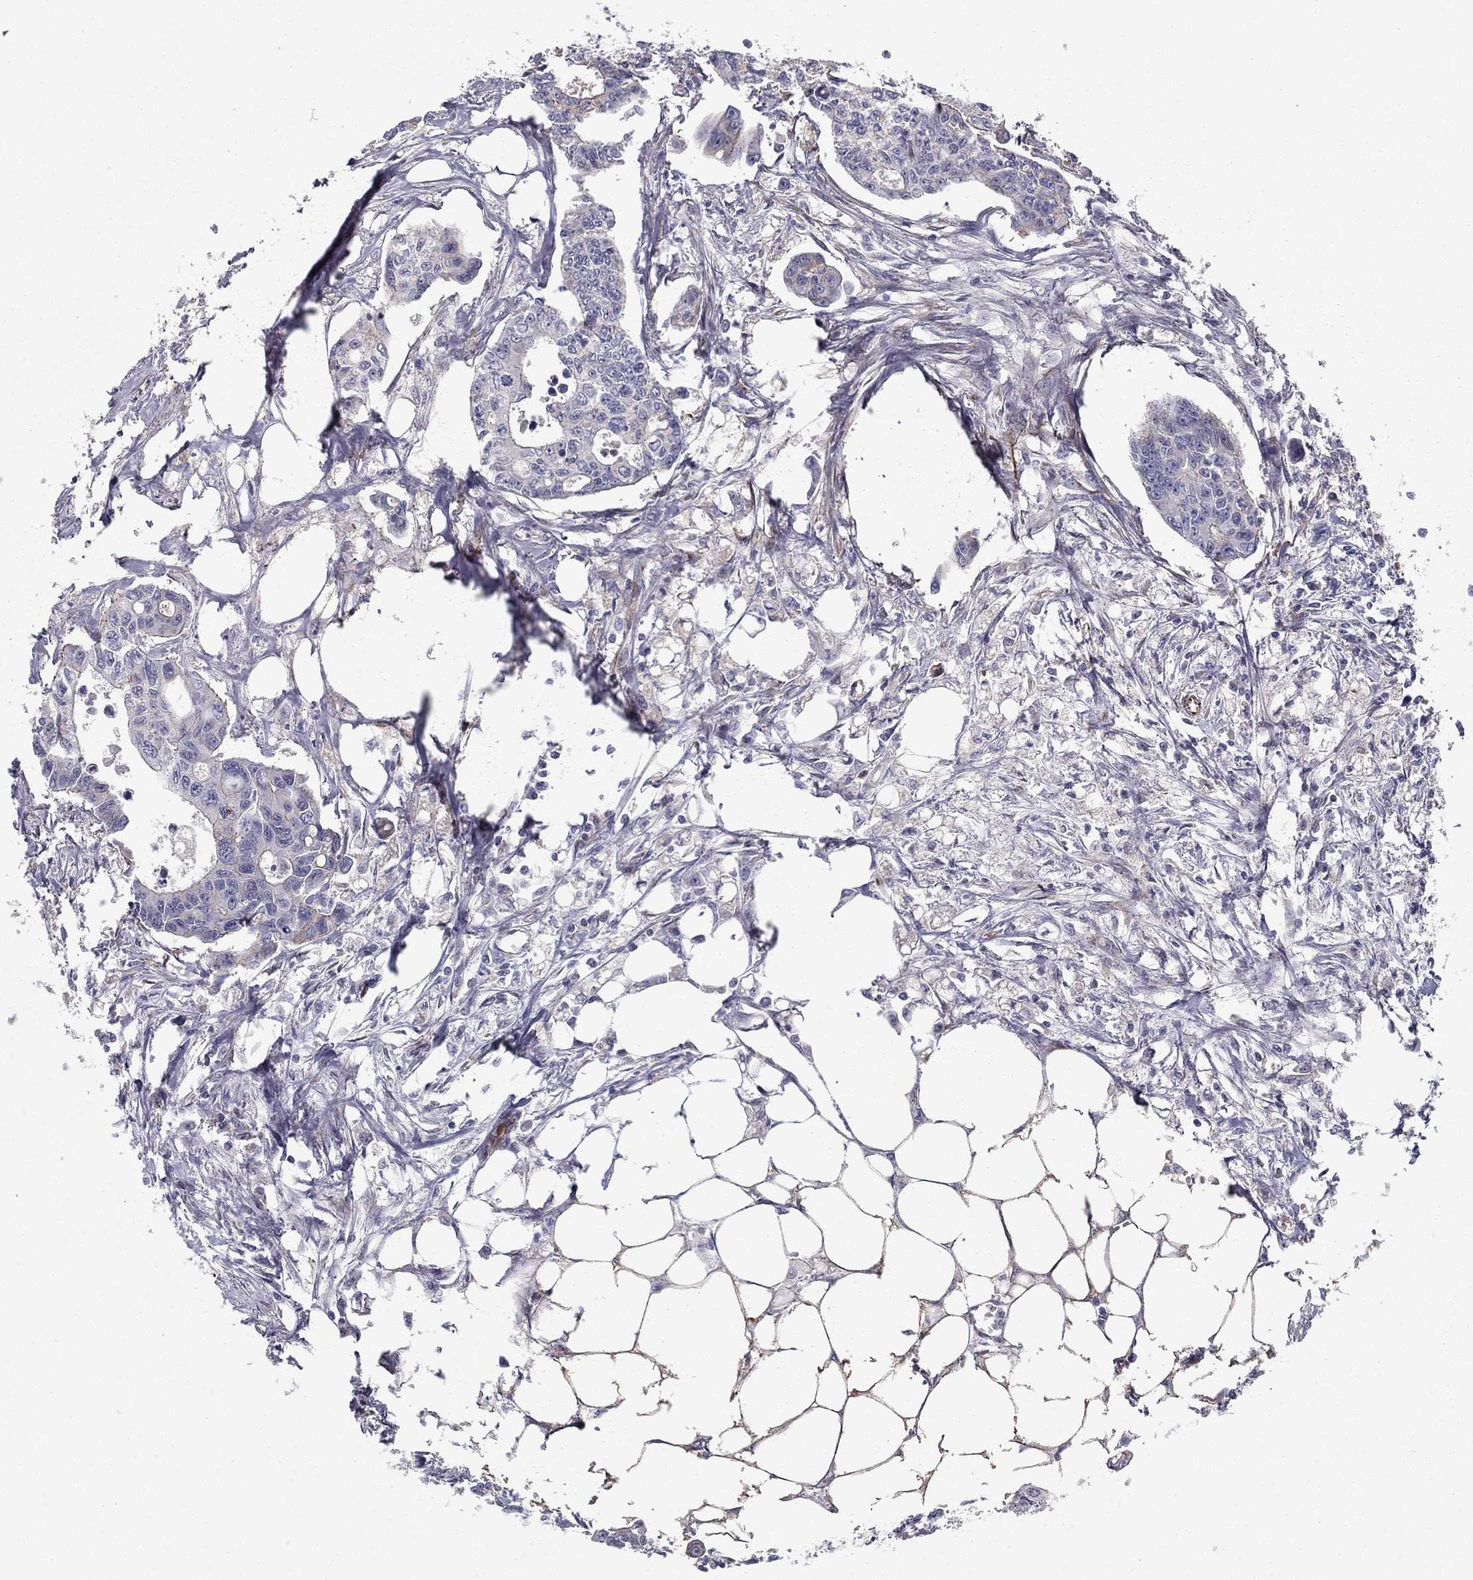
{"staining": {"intensity": "moderate", "quantity": "<25%", "location": "cytoplasmic/membranous"}, "tissue": "colorectal cancer", "cell_type": "Tumor cells", "image_type": "cancer", "snomed": [{"axis": "morphology", "description": "Adenocarcinoma, NOS"}, {"axis": "topography", "description": "Colon"}], "caption": "Immunohistochemistry staining of colorectal cancer, which demonstrates low levels of moderate cytoplasmic/membranous staining in about <25% of tumor cells indicating moderate cytoplasmic/membranous protein staining. The staining was performed using DAB (brown) for protein detection and nuclei were counterstained in hematoxylin (blue).", "gene": "CLSTN1", "patient": {"sex": "male", "age": 70}}